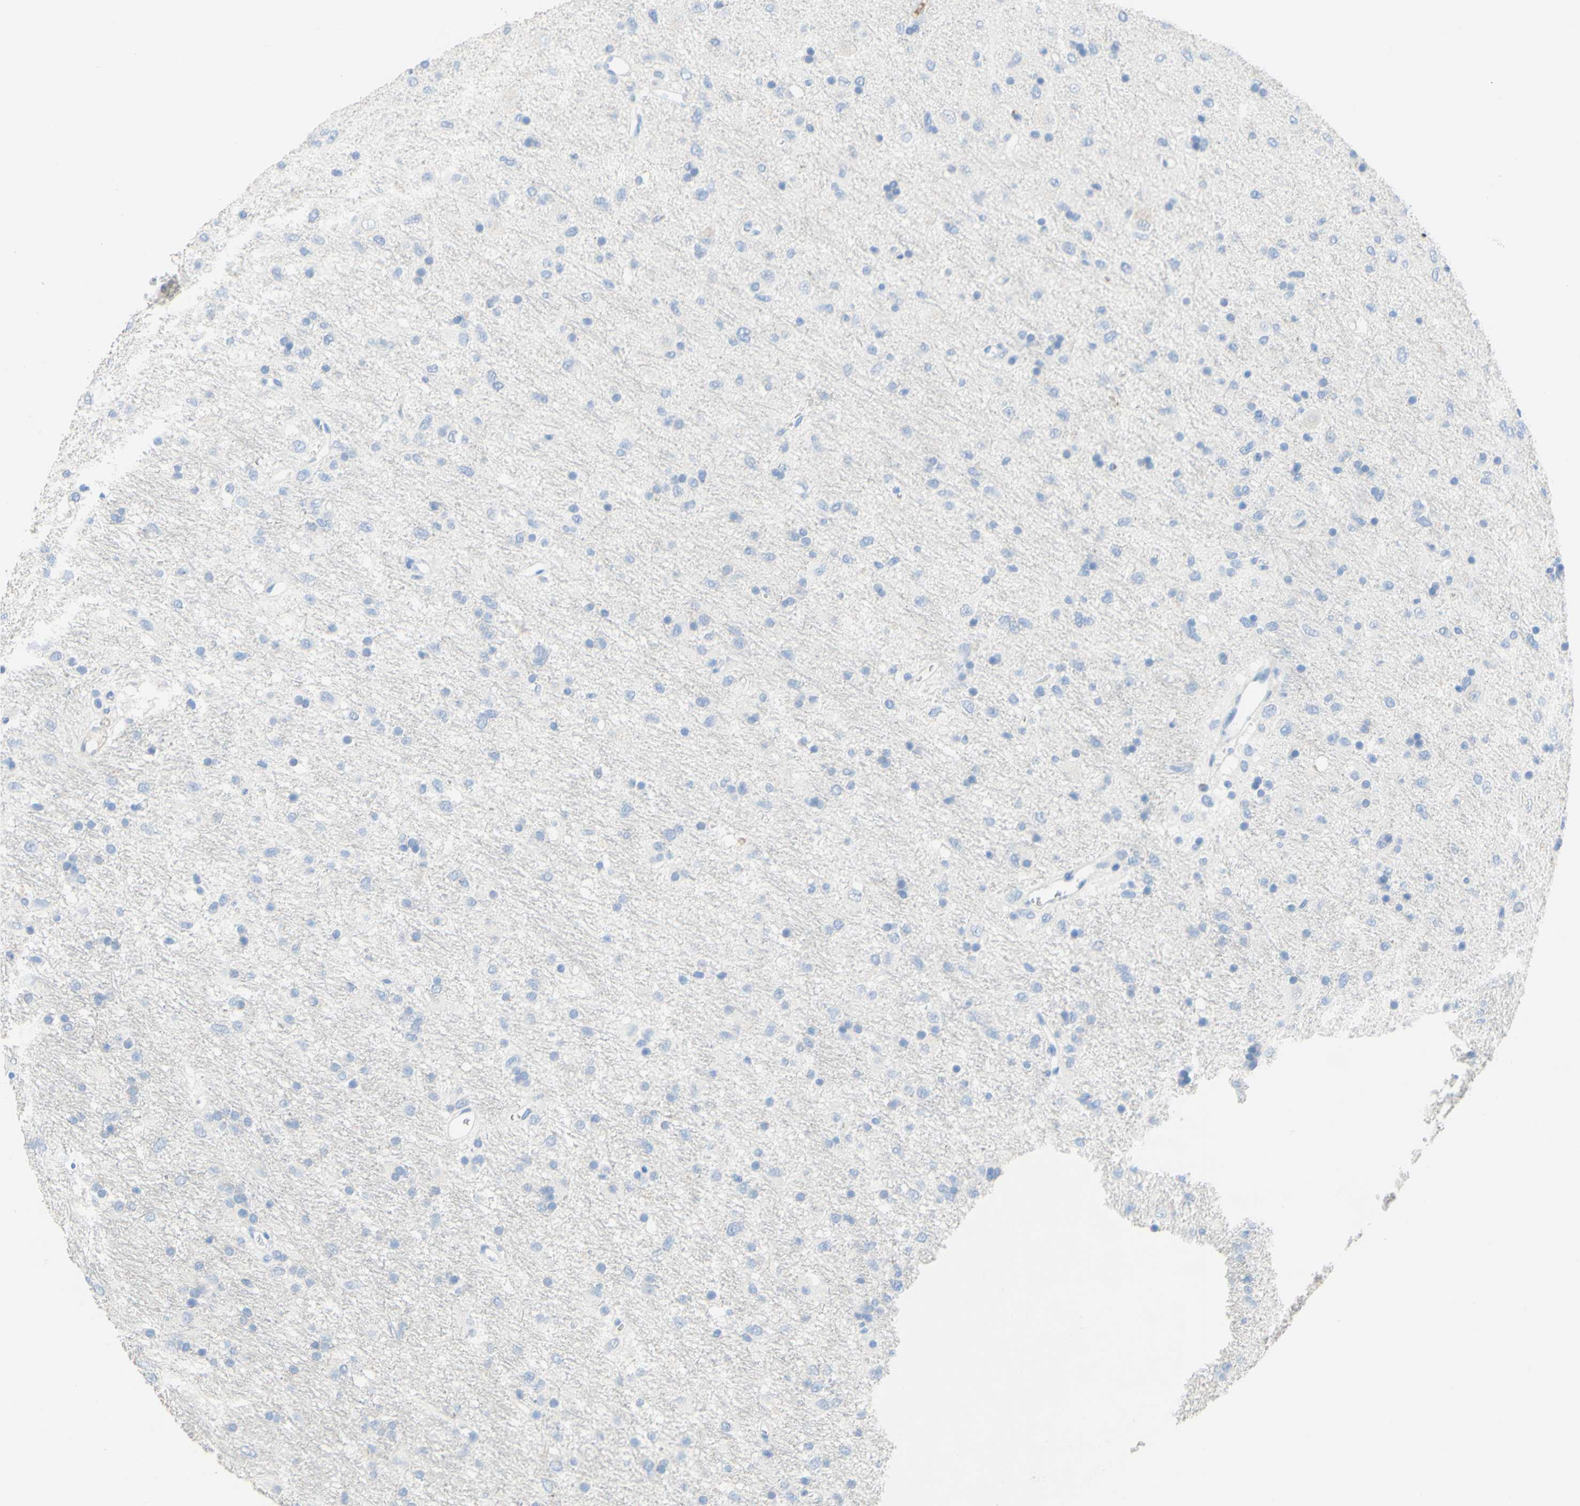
{"staining": {"intensity": "negative", "quantity": "none", "location": "none"}, "tissue": "glioma", "cell_type": "Tumor cells", "image_type": "cancer", "snomed": [{"axis": "morphology", "description": "Glioma, malignant, Low grade"}, {"axis": "topography", "description": "Brain"}], "caption": "Immunohistochemistry (IHC) micrograph of neoplastic tissue: human malignant low-grade glioma stained with DAB (3,3'-diaminobenzidine) demonstrates no significant protein staining in tumor cells.", "gene": "DSC2", "patient": {"sex": "male", "age": 77}}